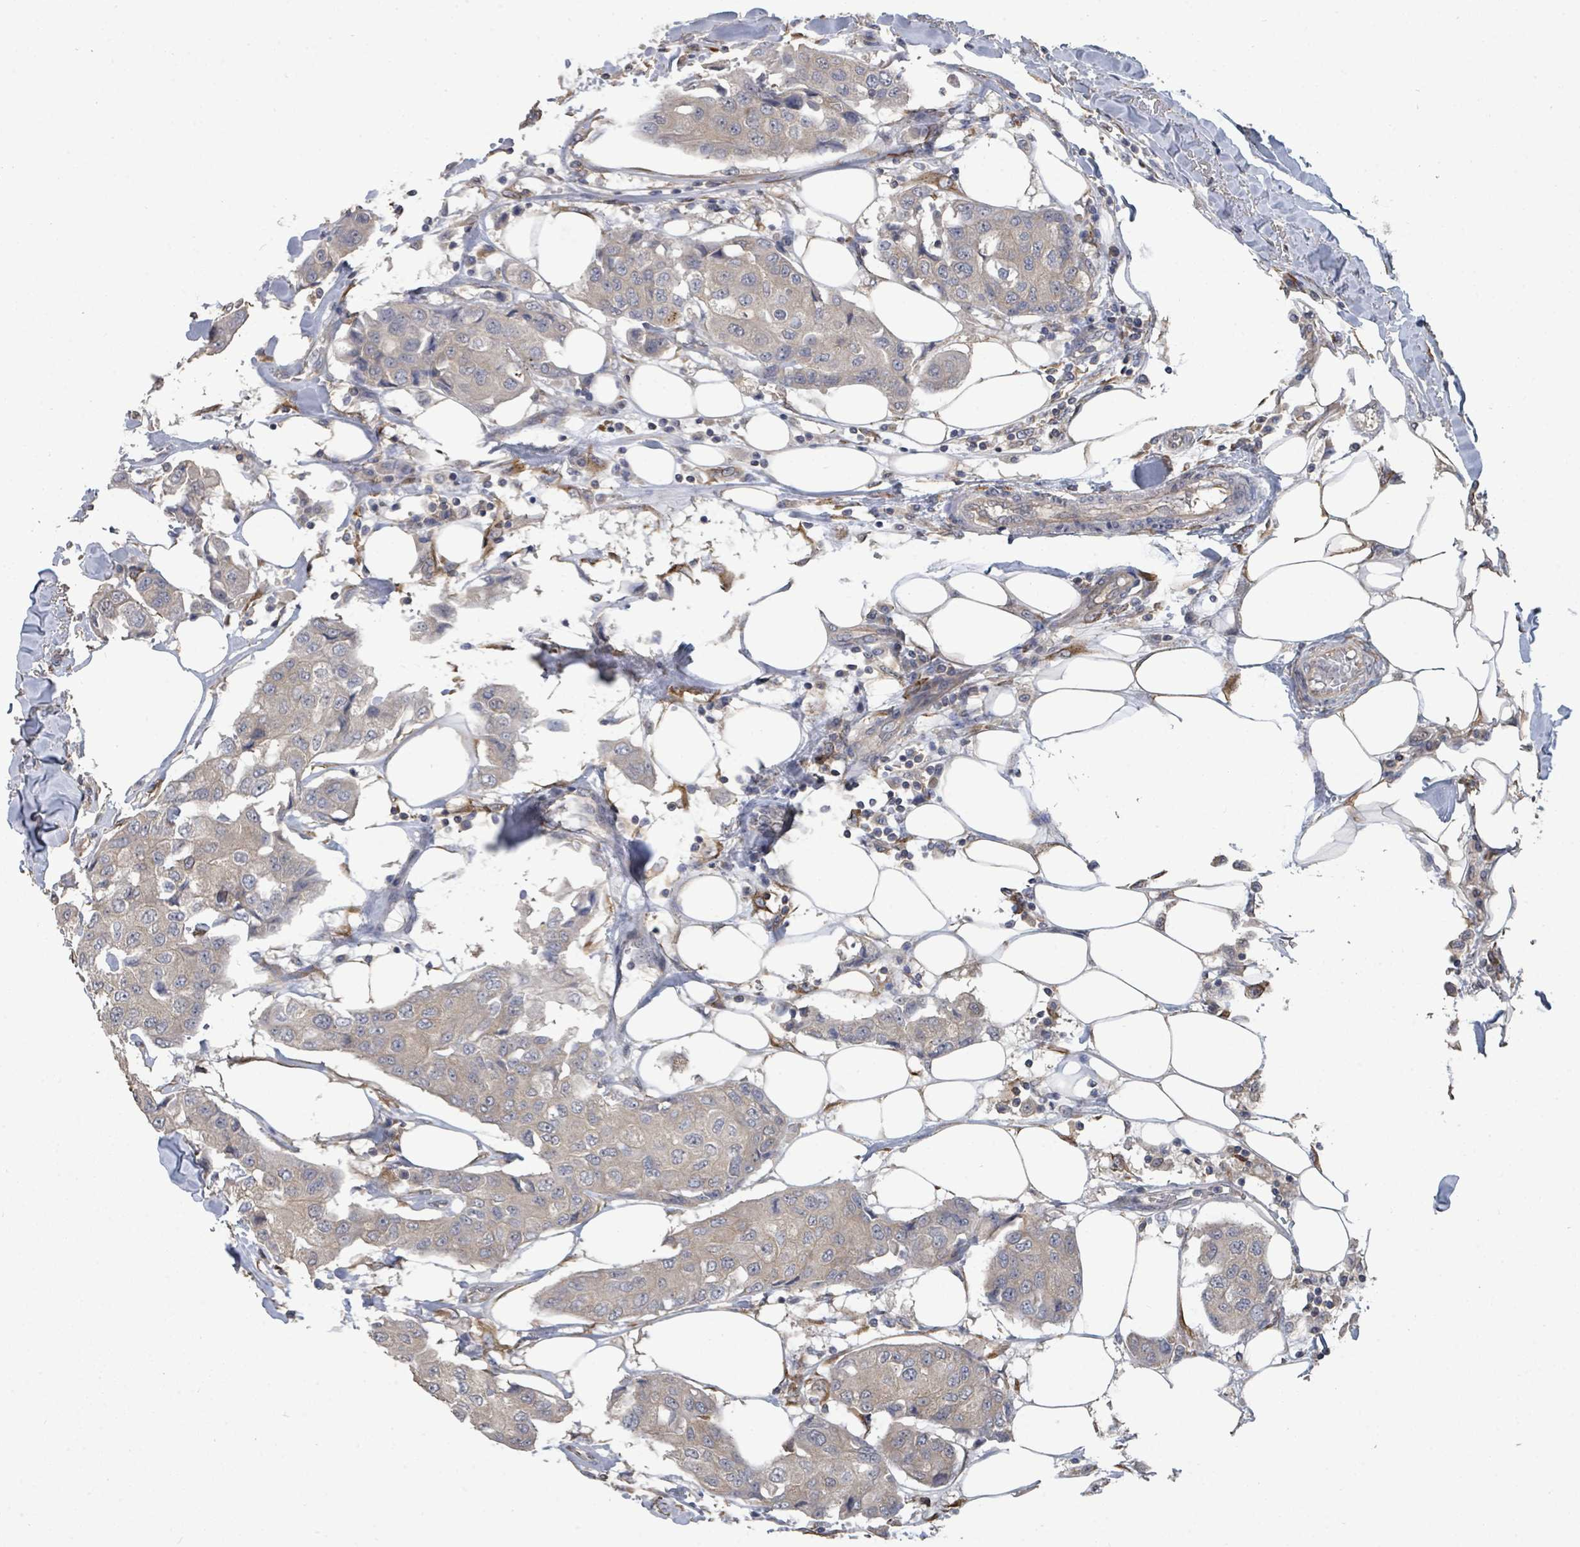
{"staining": {"intensity": "negative", "quantity": "none", "location": "none"}, "tissue": "breast cancer", "cell_type": "Tumor cells", "image_type": "cancer", "snomed": [{"axis": "morphology", "description": "Duct carcinoma"}, {"axis": "topography", "description": "Breast"}], "caption": "Immunohistochemical staining of breast cancer demonstrates no significant positivity in tumor cells. (DAB immunohistochemistry visualized using brightfield microscopy, high magnification).", "gene": "SLC9A7", "patient": {"sex": "female", "age": 80}}